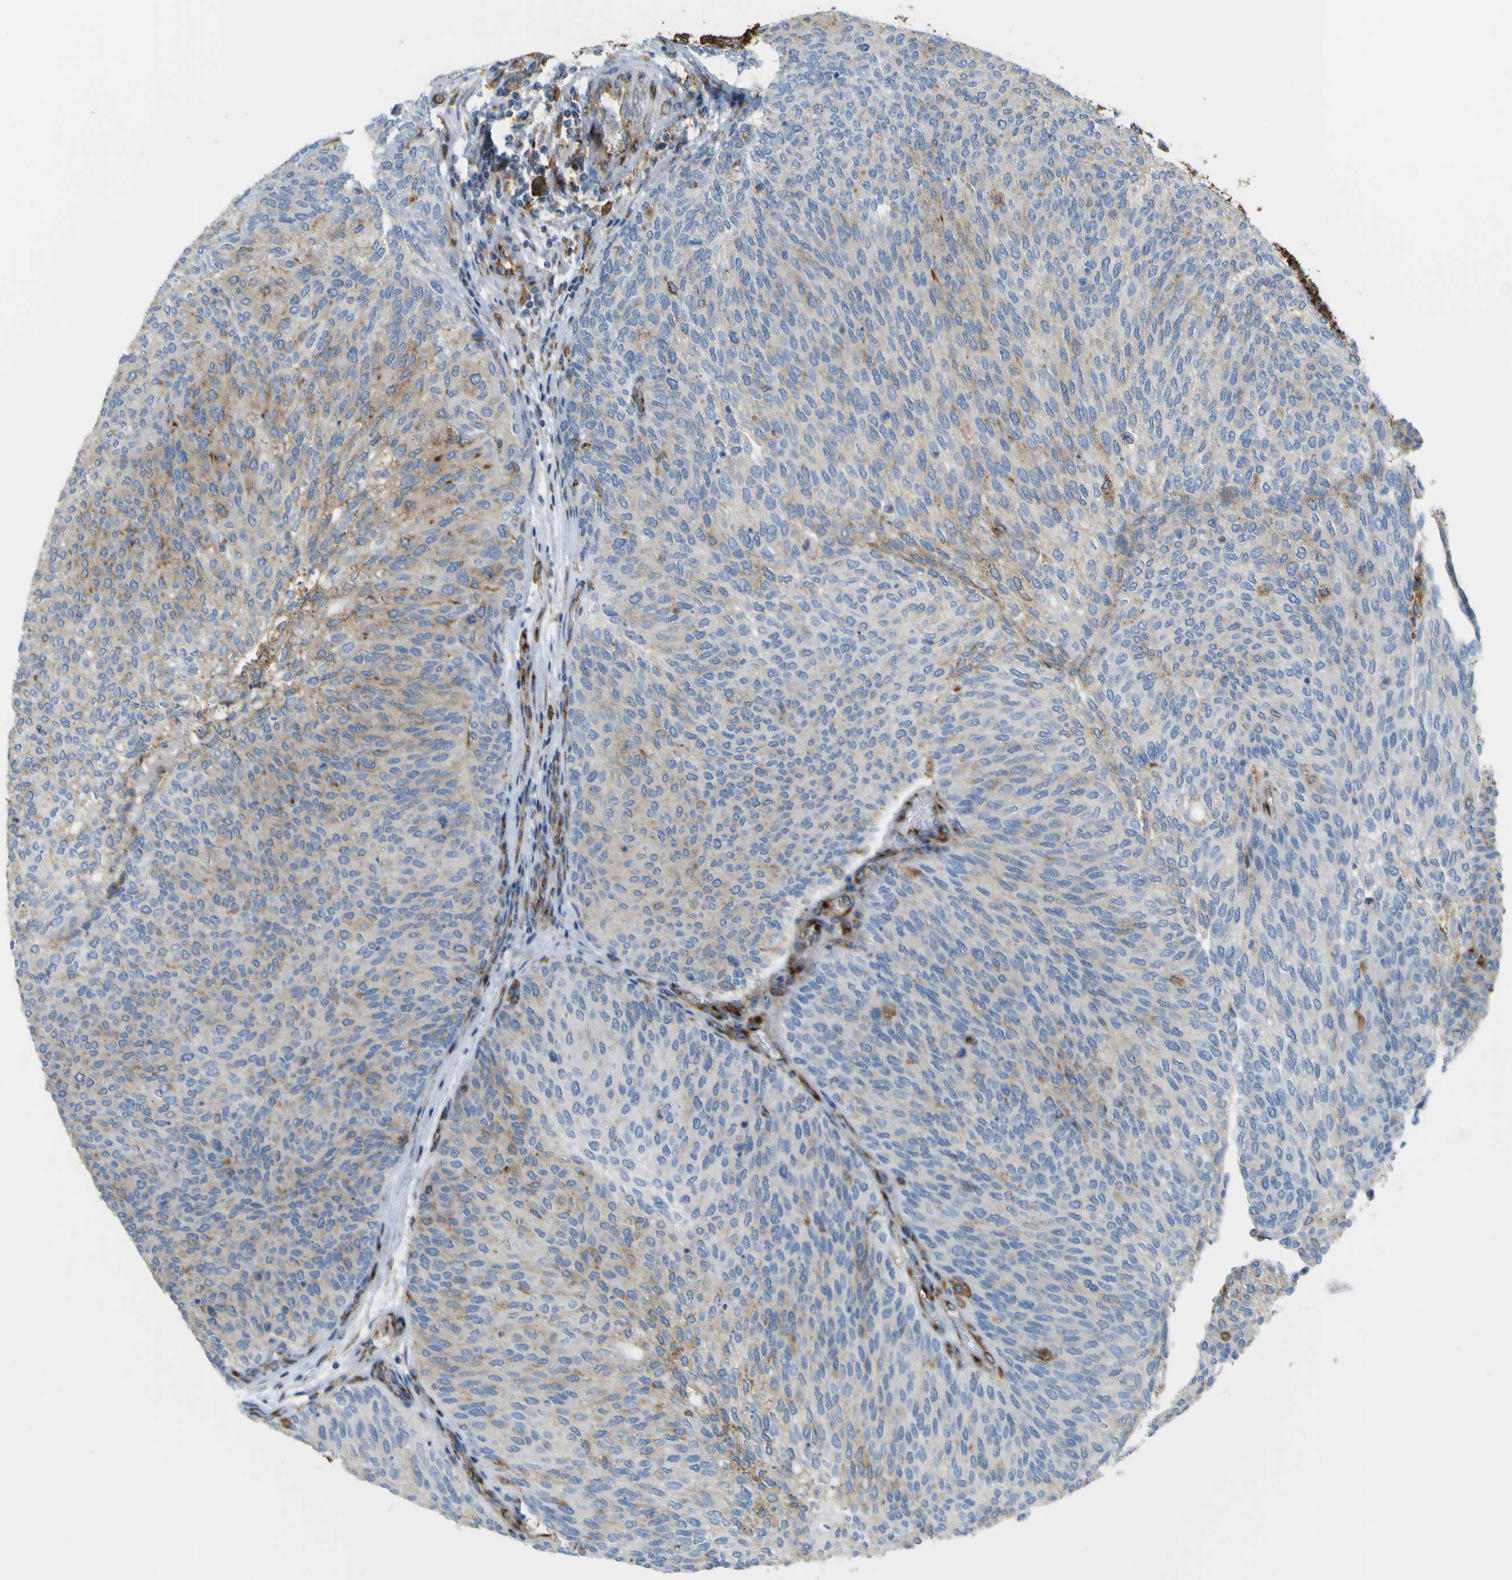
{"staining": {"intensity": "weak", "quantity": "<25%", "location": "cytoplasmic/membranous"}, "tissue": "urothelial cancer", "cell_type": "Tumor cells", "image_type": "cancer", "snomed": [{"axis": "morphology", "description": "Urothelial carcinoma, Low grade"}, {"axis": "topography", "description": "Urinary bladder"}], "caption": "Immunohistochemistry micrograph of neoplastic tissue: human urothelial cancer stained with DAB (3,3'-diaminobenzidine) demonstrates no significant protein staining in tumor cells. The staining is performed using DAB (3,3'-diaminobenzidine) brown chromogen with nuclei counter-stained in using hematoxylin.", "gene": "IGF2R", "patient": {"sex": "female", "age": 79}}